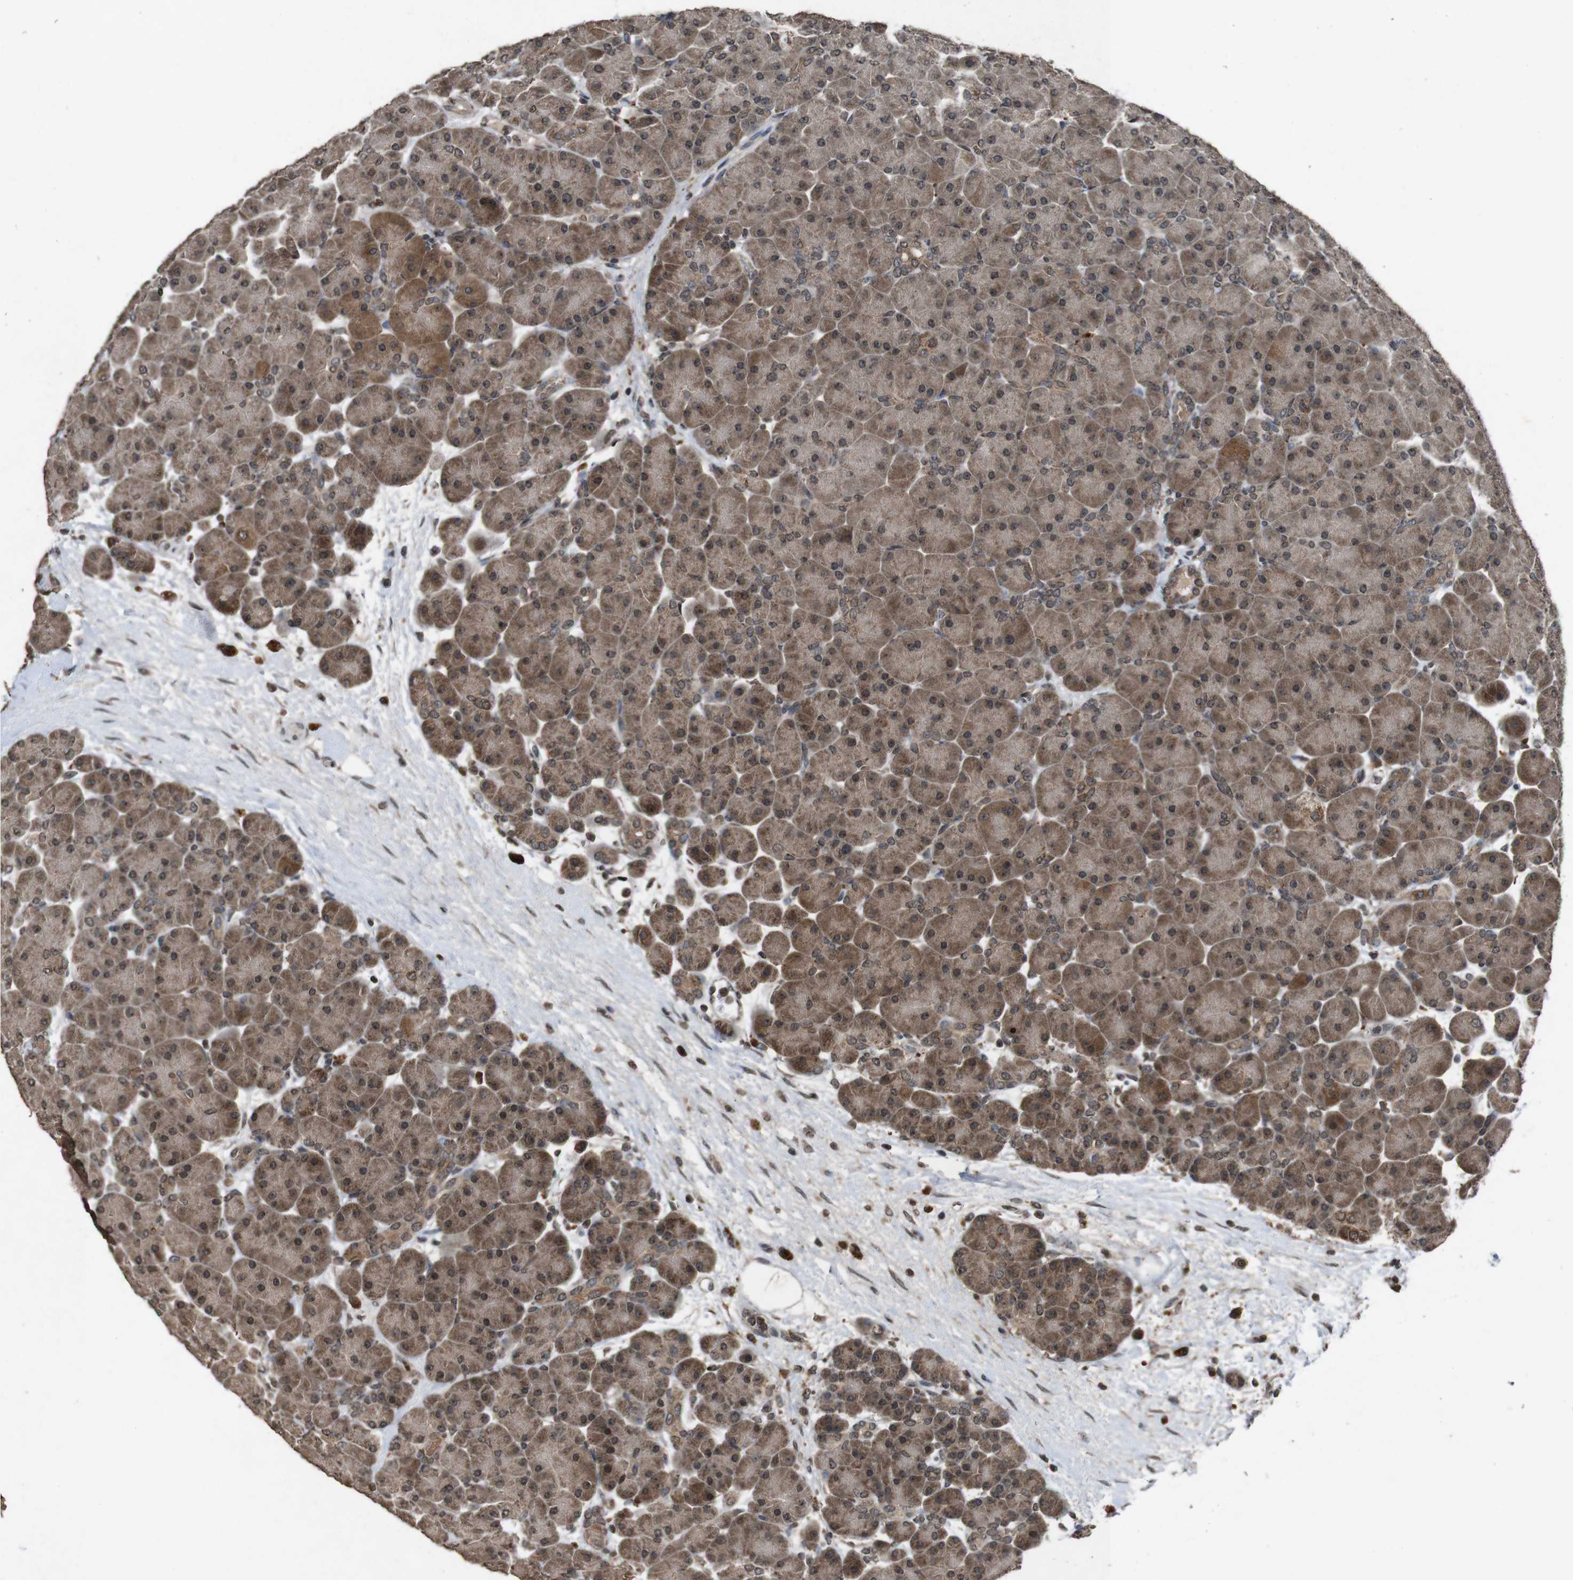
{"staining": {"intensity": "strong", "quantity": ">75%", "location": "cytoplasmic/membranous"}, "tissue": "pancreas", "cell_type": "Exocrine glandular cells", "image_type": "normal", "snomed": [{"axis": "morphology", "description": "Normal tissue, NOS"}, {"axis": "topography", "description": "Pancreas"}], "caption": "A high-resolution photomicrograph shows IHC staining of benign pancreas, which demonstrates strong cytoplasmic/membranous staining in about >75% of exocrine glandular cells.", "gene": "SORL1", "patient": {"sex": "male", "age": 66}}